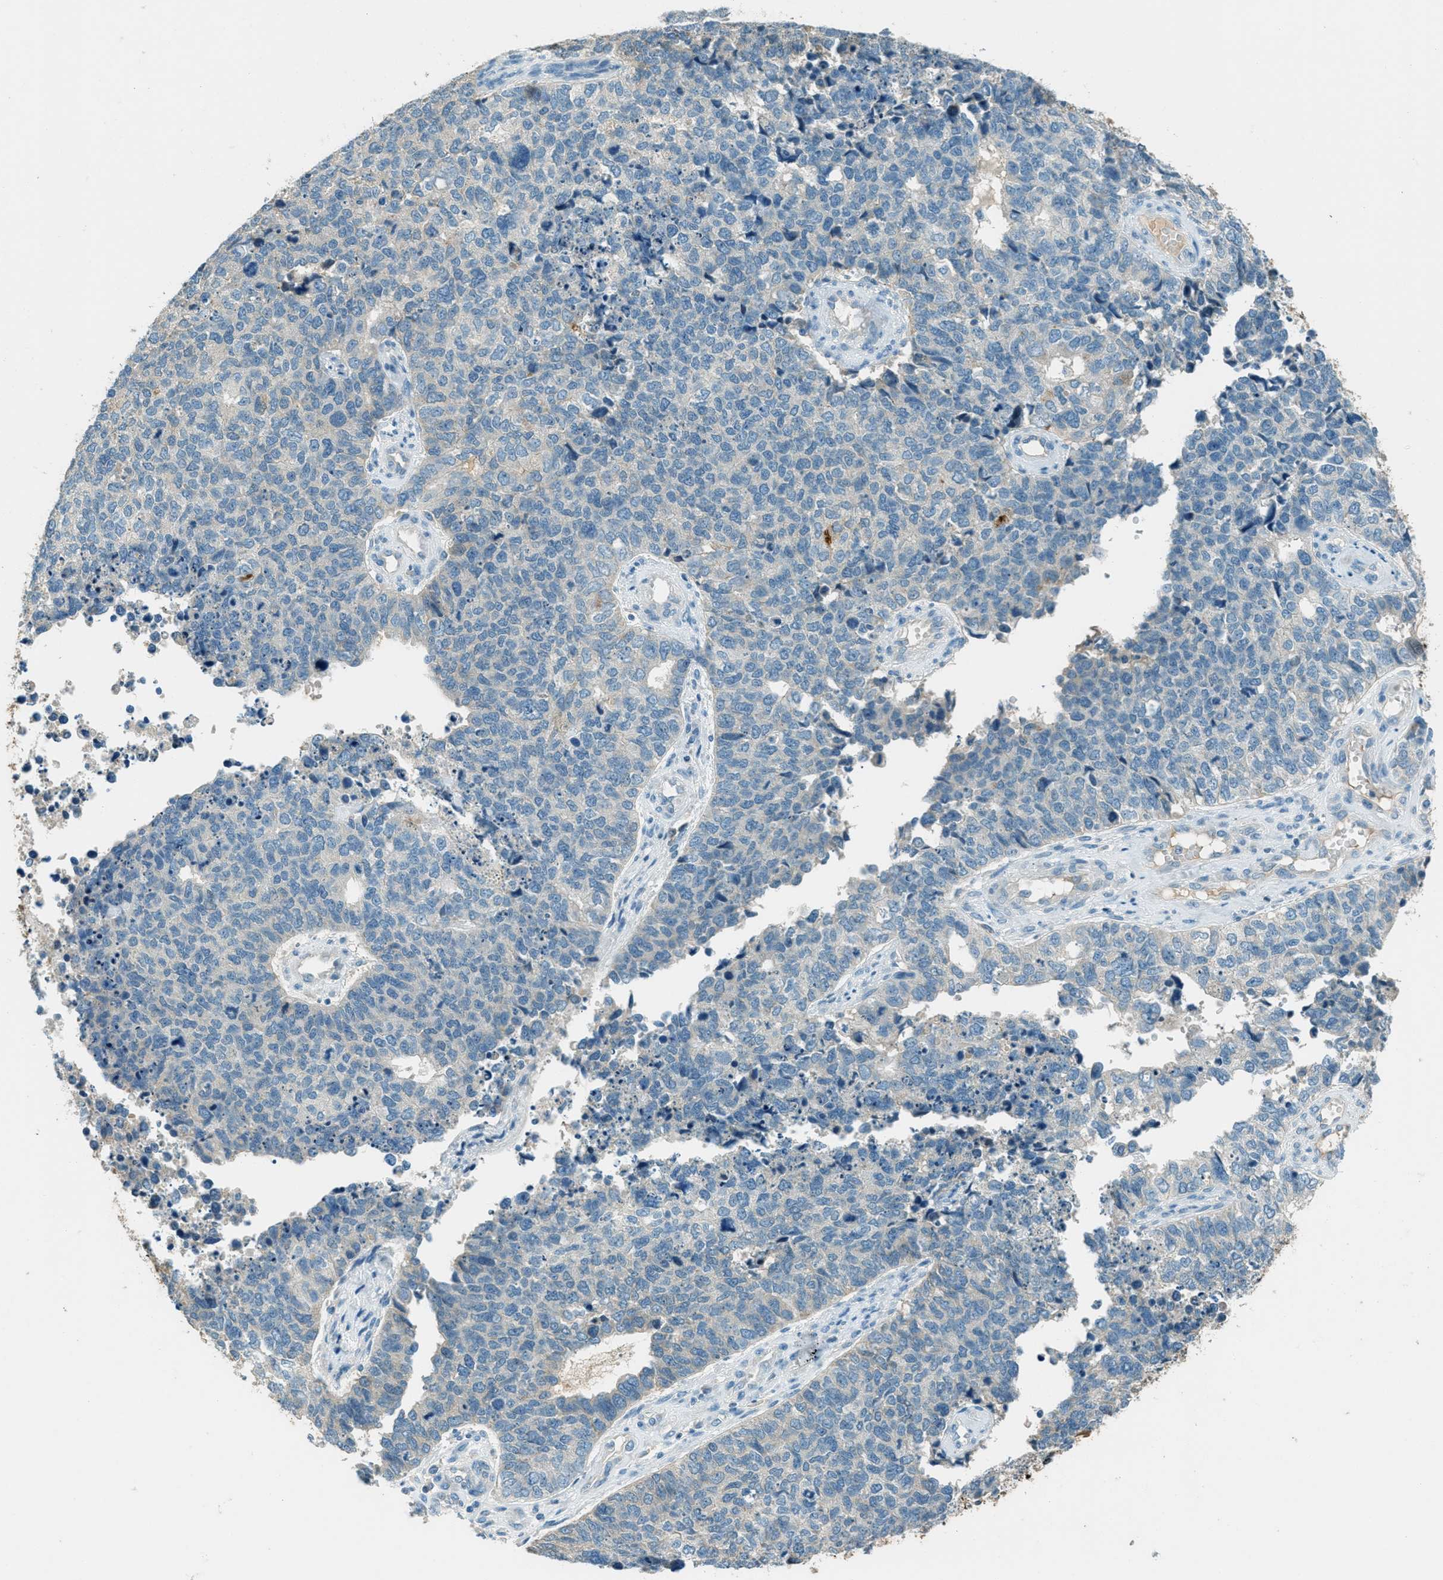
{"staining": {"intensity": "negative", "quantity": "none", "location": "none"}, "tissue": "cervical cancer", "cell_type": "Tumor cells", "image_type": "cancer", "snomed": [{"axis": "morphology", "description": "Squamous cell carcinoma, NOS"}, {"axis": "topography", "description": "Cervix"}], "caption": "The immunohistochemistry micrograph has no significant staining in tumor cells of cervical cancer tissue.", "gene": "MSLN", "patient": {"sex": "female", "age": 63}}